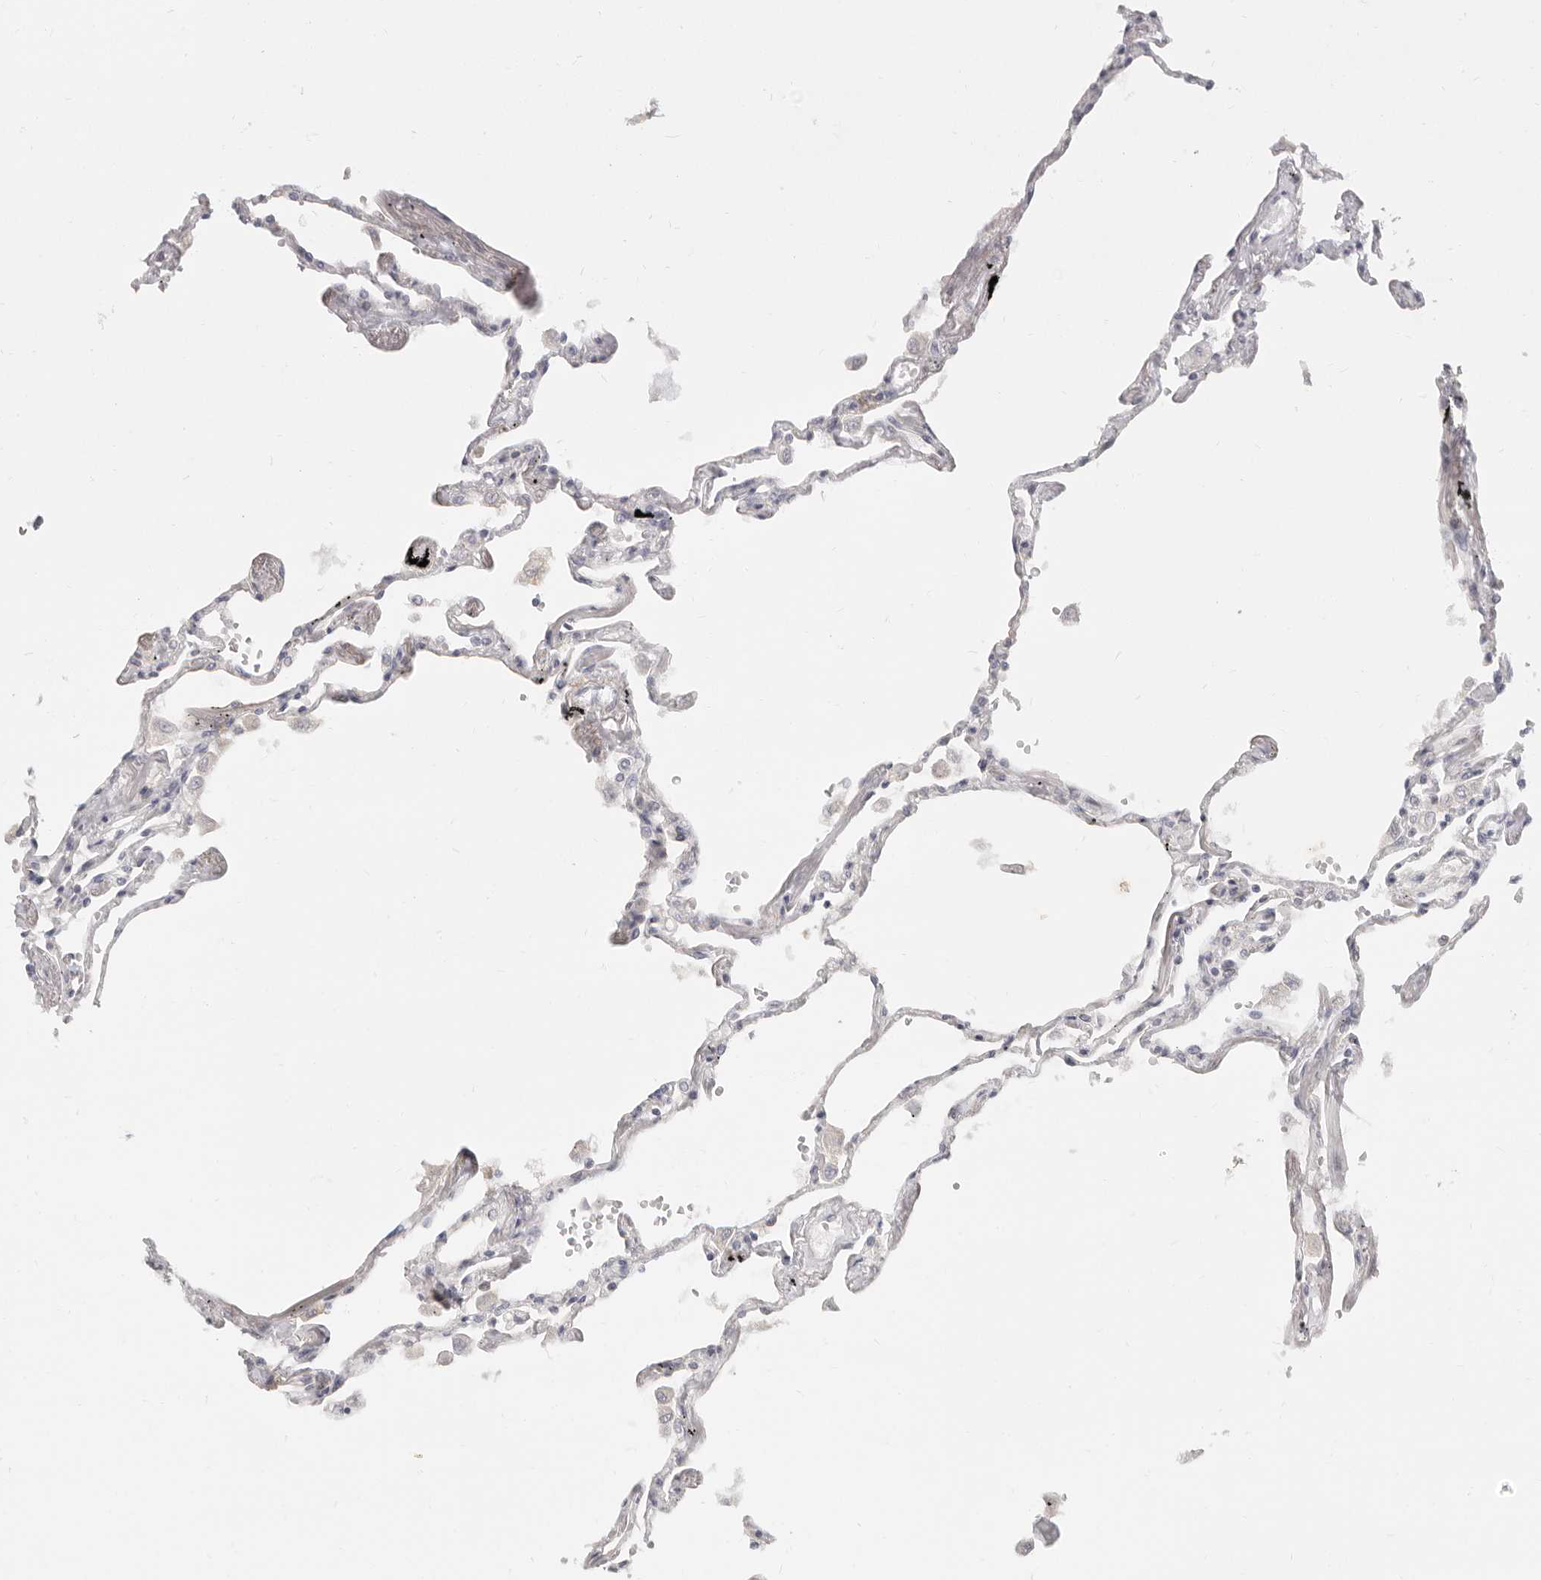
{"staining": {"intensity": "negative", "quantity": "none", "location": "none"}, "tissue": "lung", "cell_type": "Alveolar cells", "image_type": "normal", "snomed": [{"axis": "morphology", "description": "Normal tissue, NOS"}, {"axis": "topography", "description": "Lung"}], "caption": "Immunohistochemical staining of unremarkable human lung reveals no significant positivity in alveolar cells.", "gene": "NIBAN1", "patient": {"sex": "female", "age": 67}}